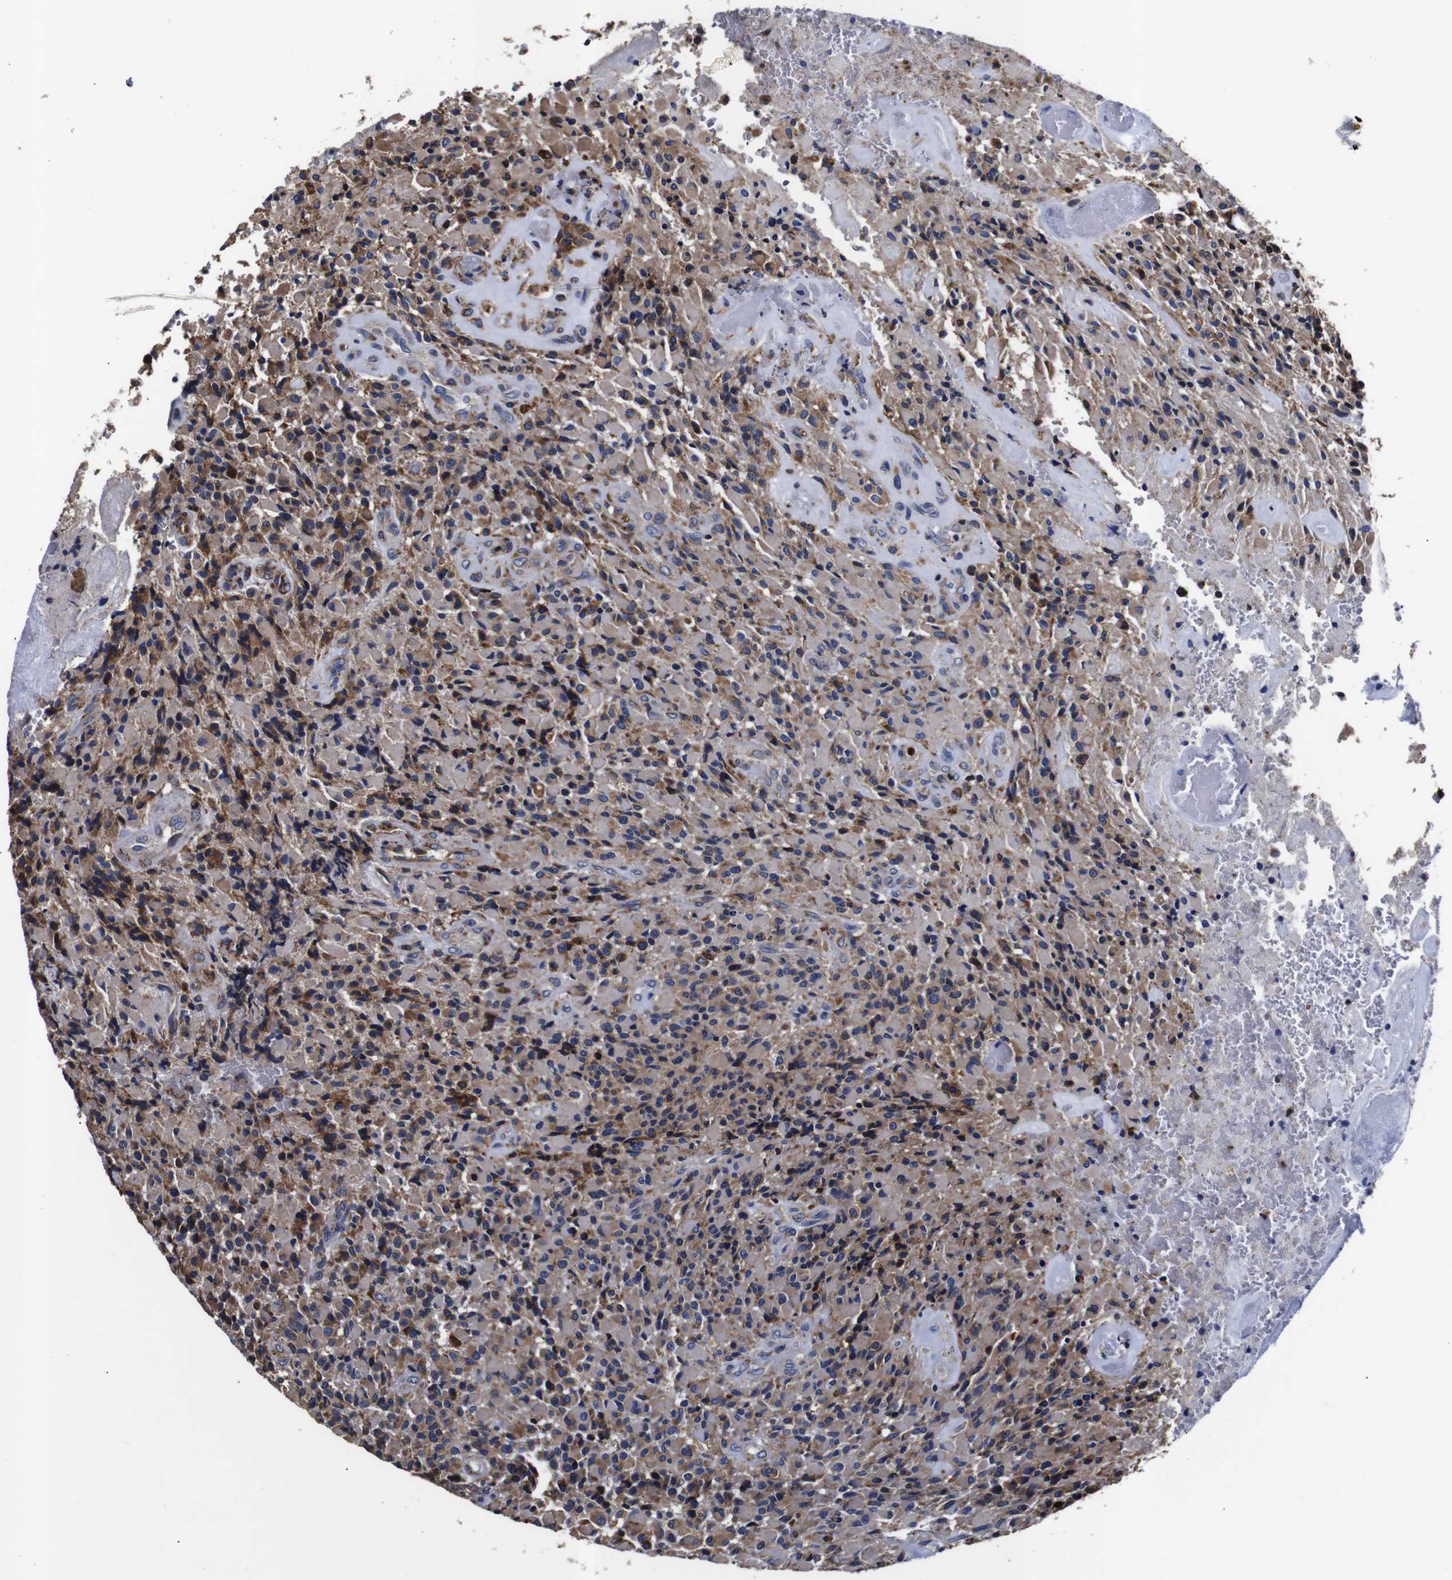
{"staining": {"intensity": "moderate", "quantity": "25%-75%", "location": "cytoplasmic/membranous"}, "tissue": "glioma", "cell_type": "Tumor cells", "image_type": "cancer", "snomed": [{"axis": "morphology", "description": "Glioma, malignant, High grade"}, {"axis": "topography", "description": "Brain"}], "caption": "An image of human glioma stained for a protein shows moderate cytoplasmic/membranous brown staining in tumor cells. (brown staining indicates protein expression, while blue staining denotes nuclei).", "gene": "PPIB", "patient": {"sex": "male", "age": 71}}